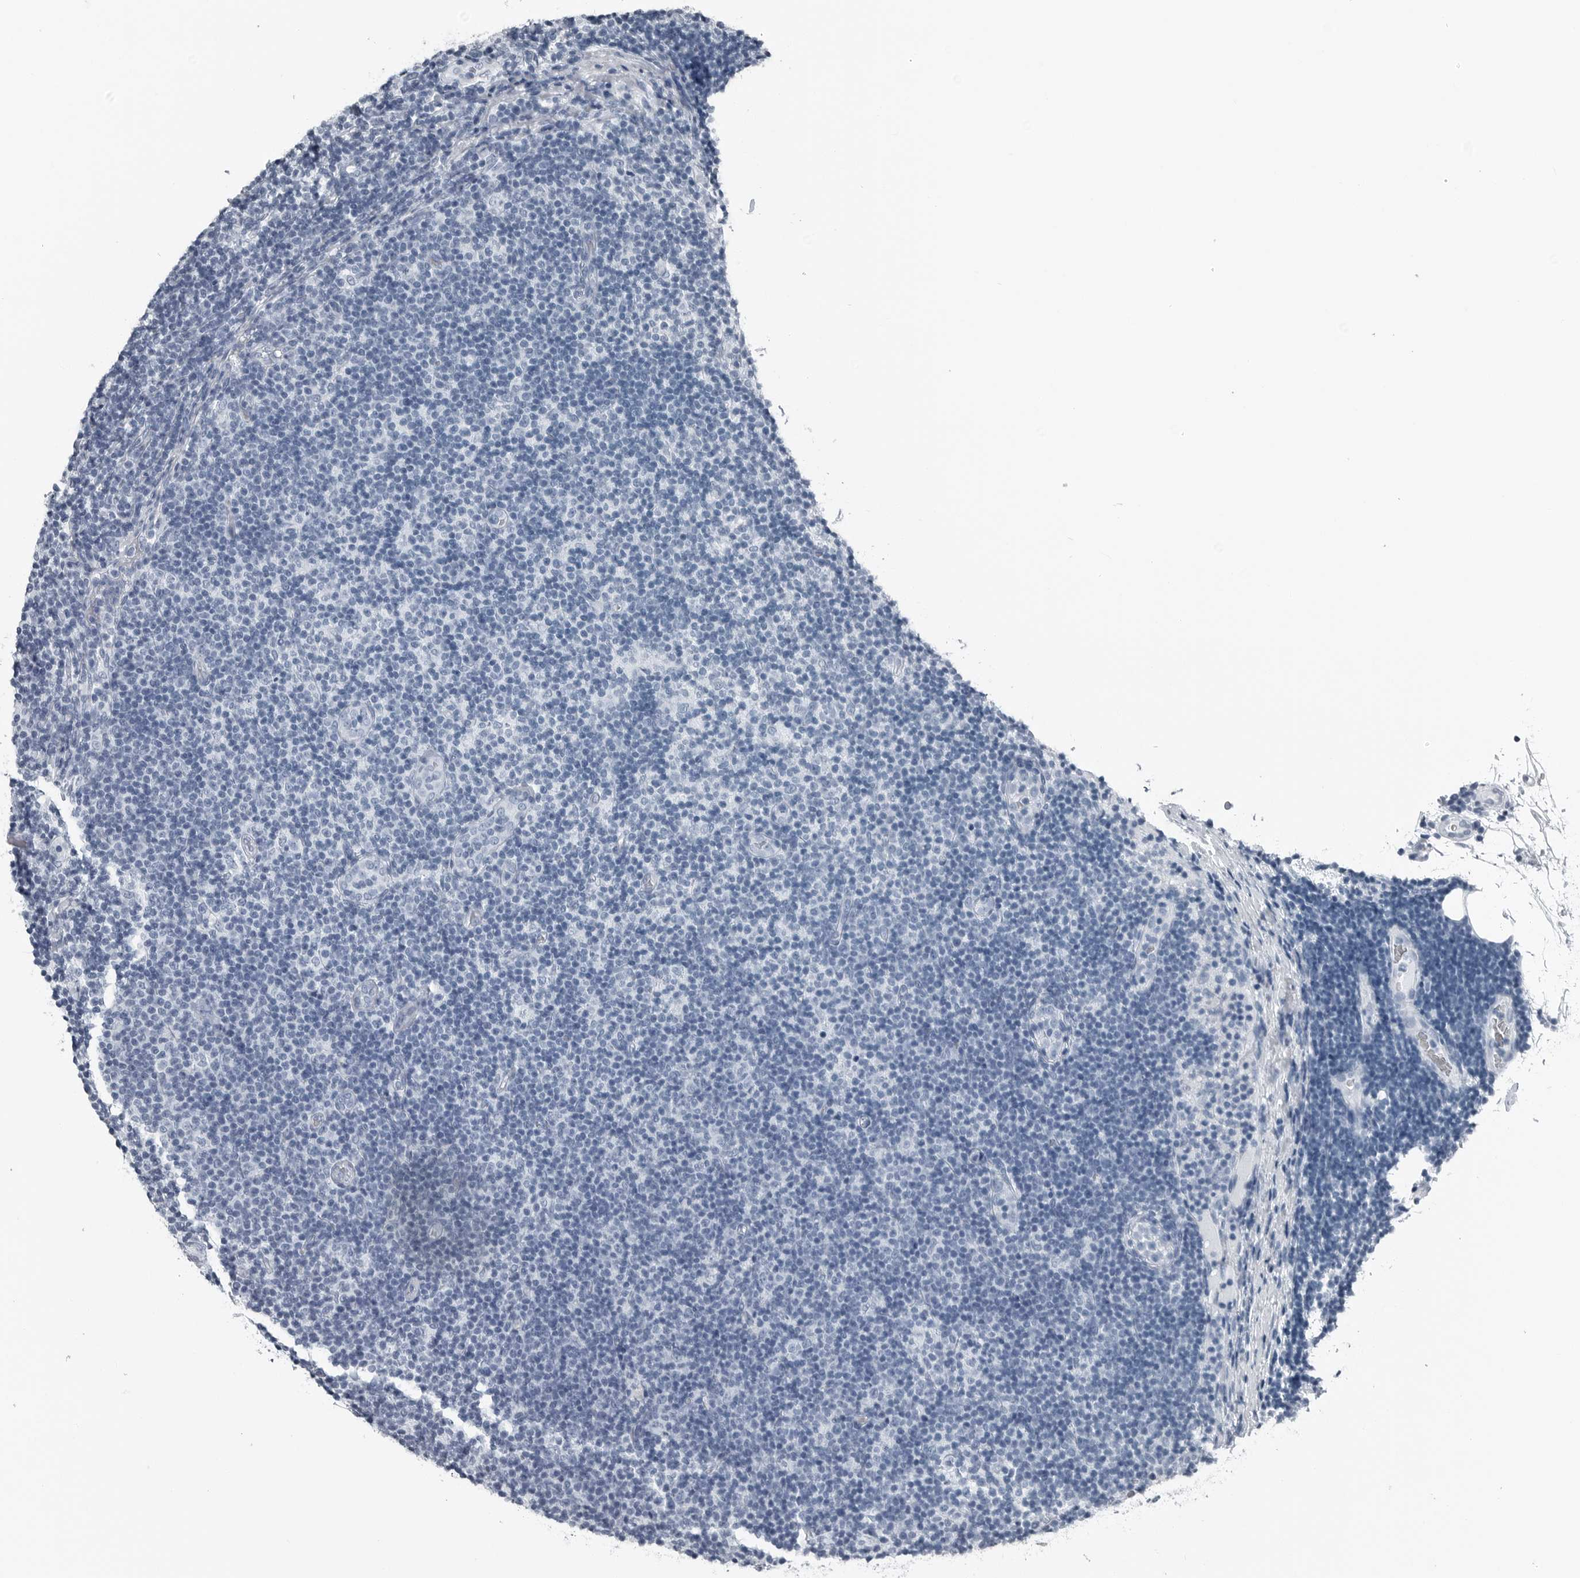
{"staining": {"intensity": "negative", "quantity": "none", "location": "none"}, "tissue": "lymphoma", "cell_type": "Tumor cells", "image_type": "cancer", "snomed": [{"axis": "morphology", "description": "Malignant lymphoma, non-Hodgkin's type, Low grade"}, {"axis": "topography", "description": "Lymph node"}], "caption": "Tumor cells are negative for protein expression in human lymphoma.", "gene": "SPINK1", "patient": {"sex": "male", "age": 83}}